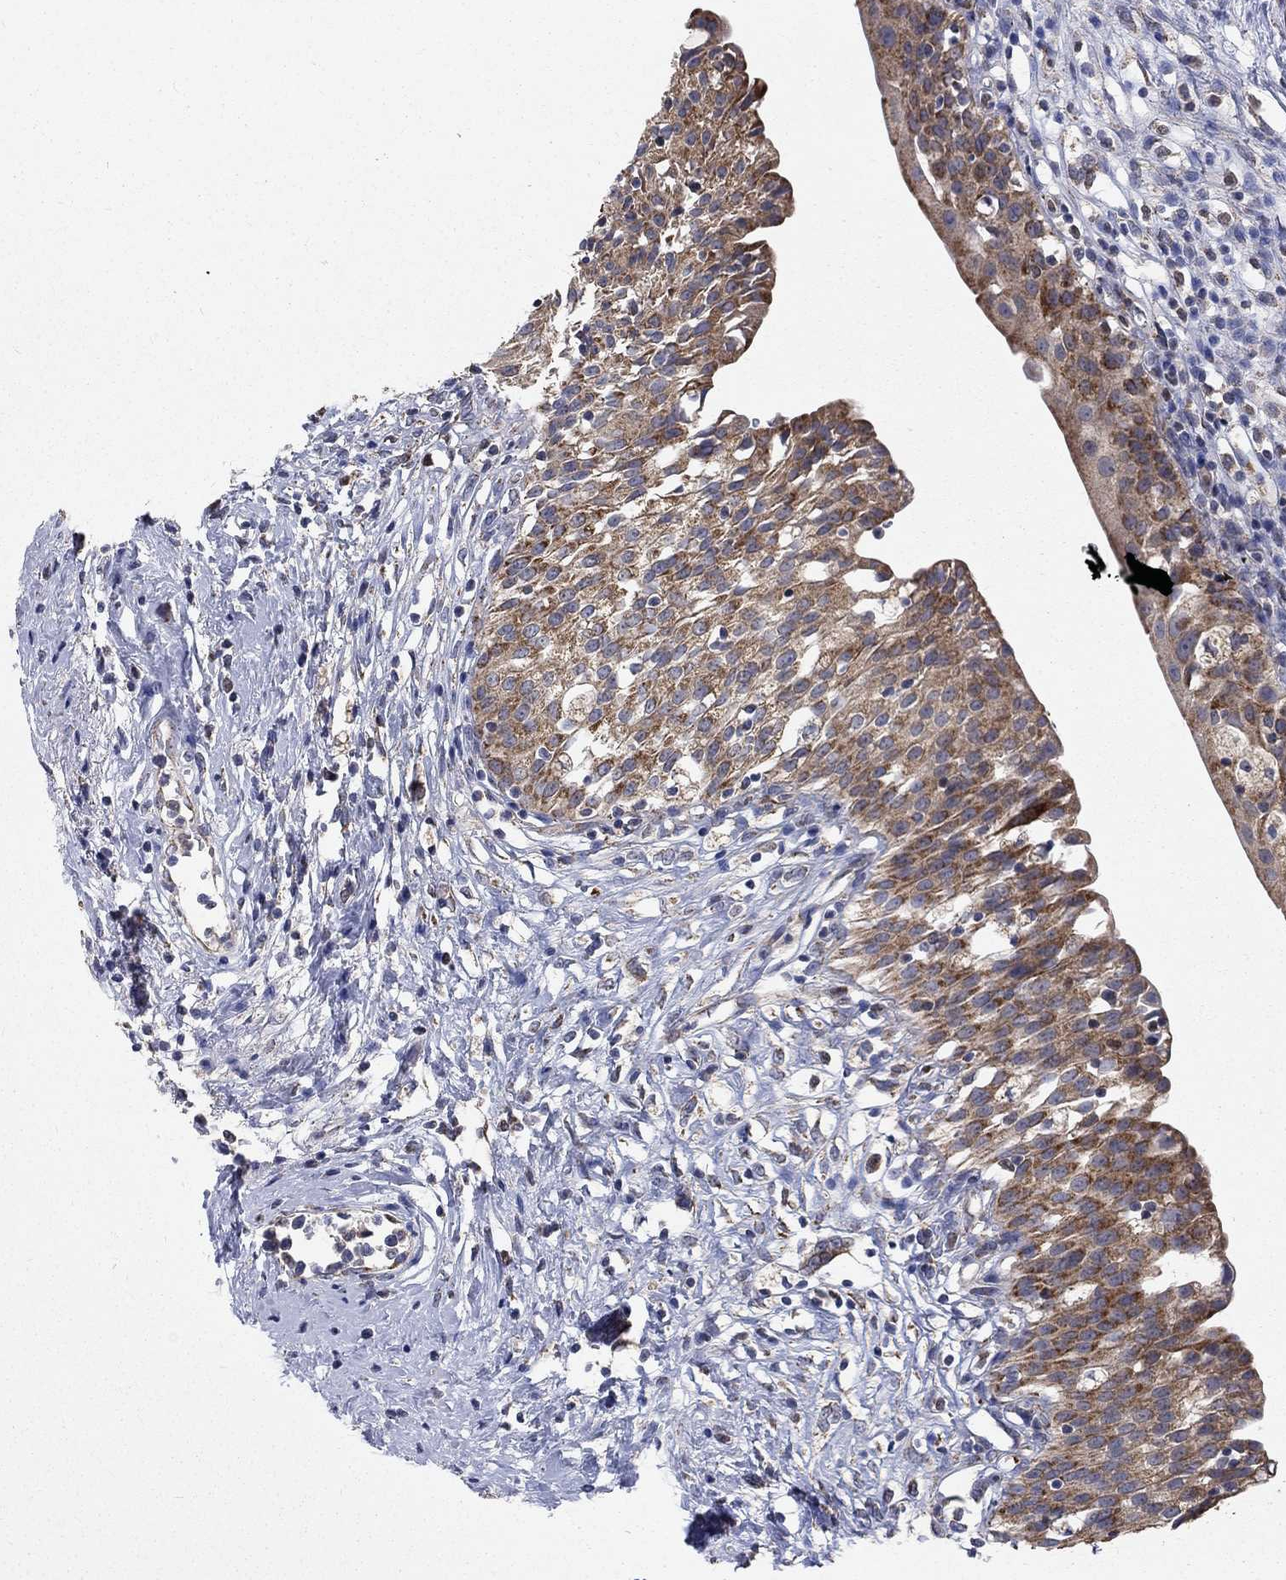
{"staining": {"intensity": "moderate", "quantity": ">75%", "location": "cytoplasmic/membranous"}, "tissue": "urinary bladder", "cell_type": "Urothelial cells", "image_type": "normal", "snomed": [{"axis": "morphology", "description": "Normal tissue, NOS"}, {"axis": "topography", "description": "Urinary bladder"}], "caption": "Protein positivity by immunohistochemistry displays moderate cytoplasmic/membranous staining in about >75% of urothelial cells in normal urinary bladder. (Brightfield microscopy of DAB IHC at high magnification).", "gene": "NME7", "patient": {"sex": "male", "age": 76}}